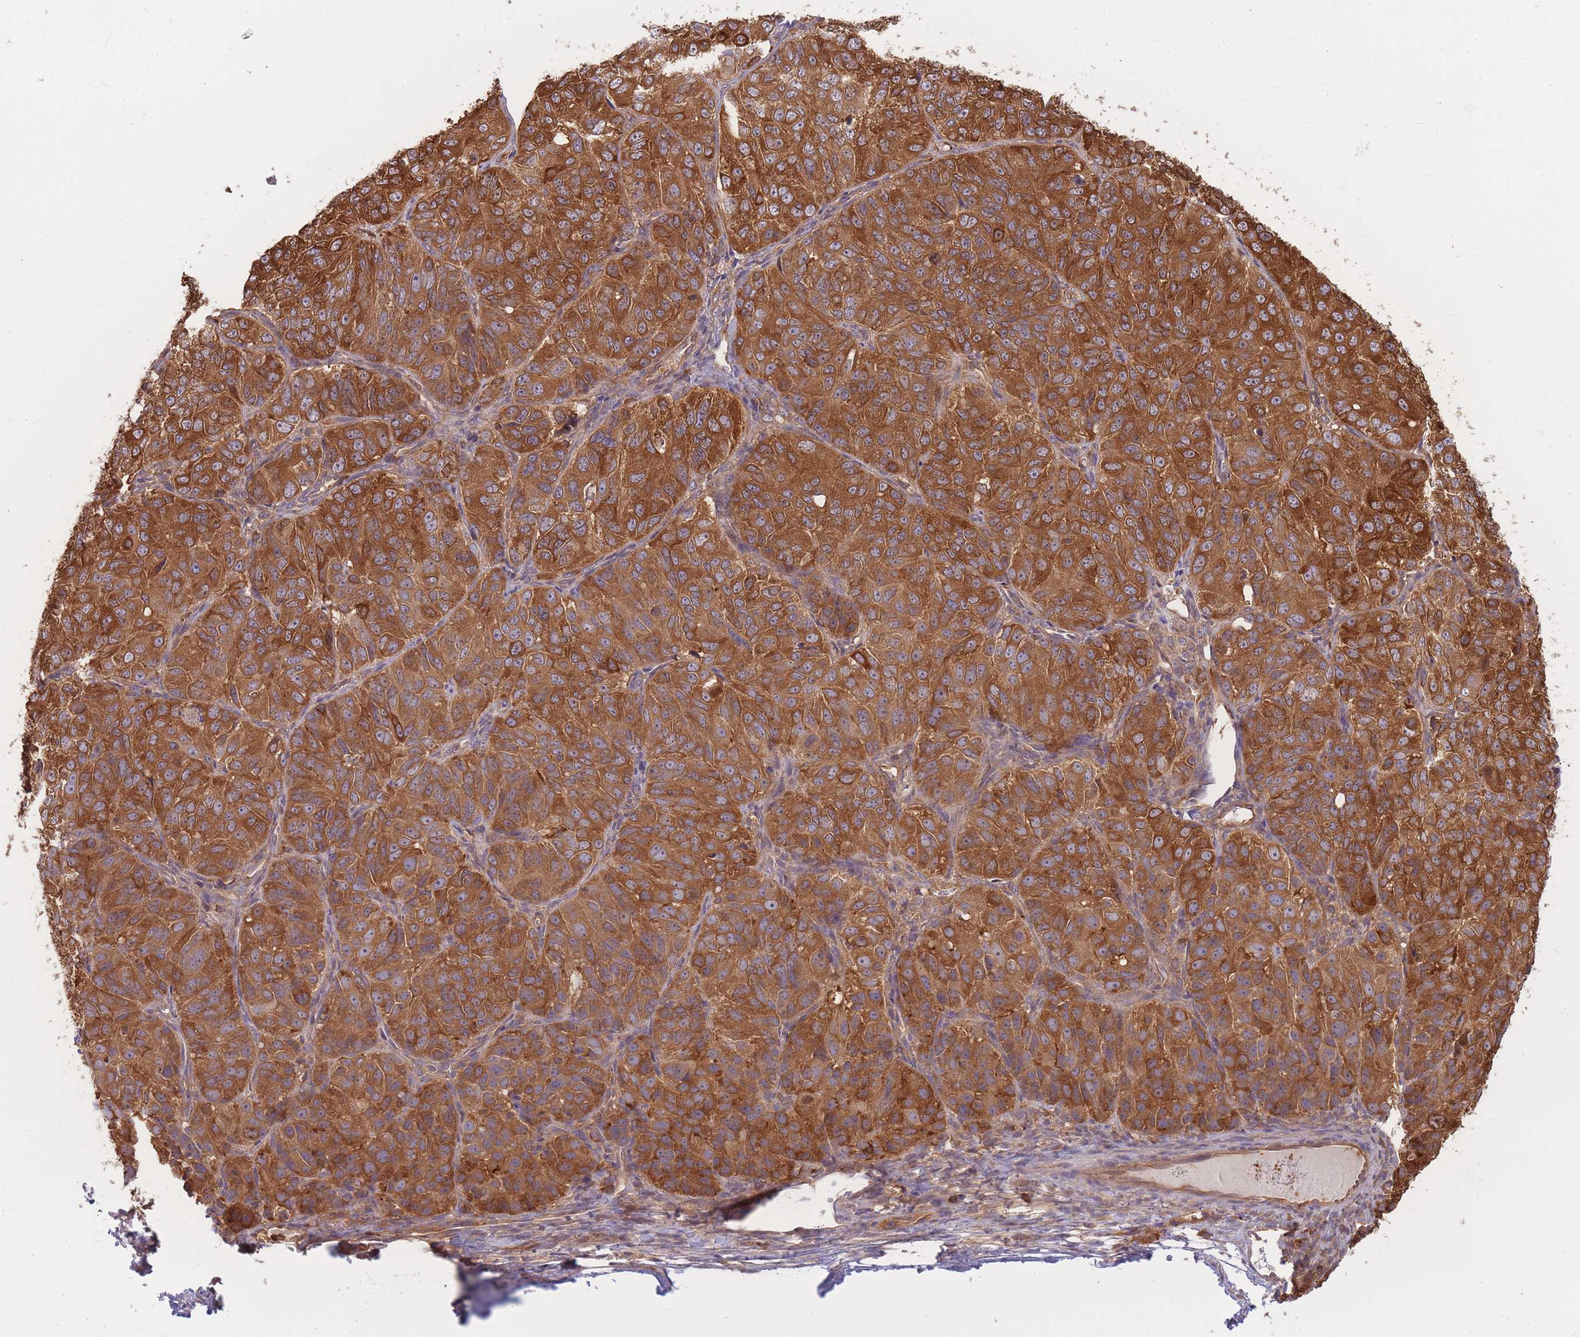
{"staining": {"intensity": "strong", "quantity": ">75%", "location": "cytoplasmic/membranous"}, "tissue": "ovarian cancer", "cell_type": "Tumor cells", "image_type": "cancer", "snomed": [{"axis": "morphology", "description": "Carcinoma, endometroid"}, {"axis": "topography", "description": "Ovary"}], "caption": "Brown immunohistochemical staining in human ovarian cancer demonstrates strong cytoplasmic/membranous expression in about >75% of tumor cells.", "gene": "SLC4A9", "patient": {"sex": "female", "age": 51}}